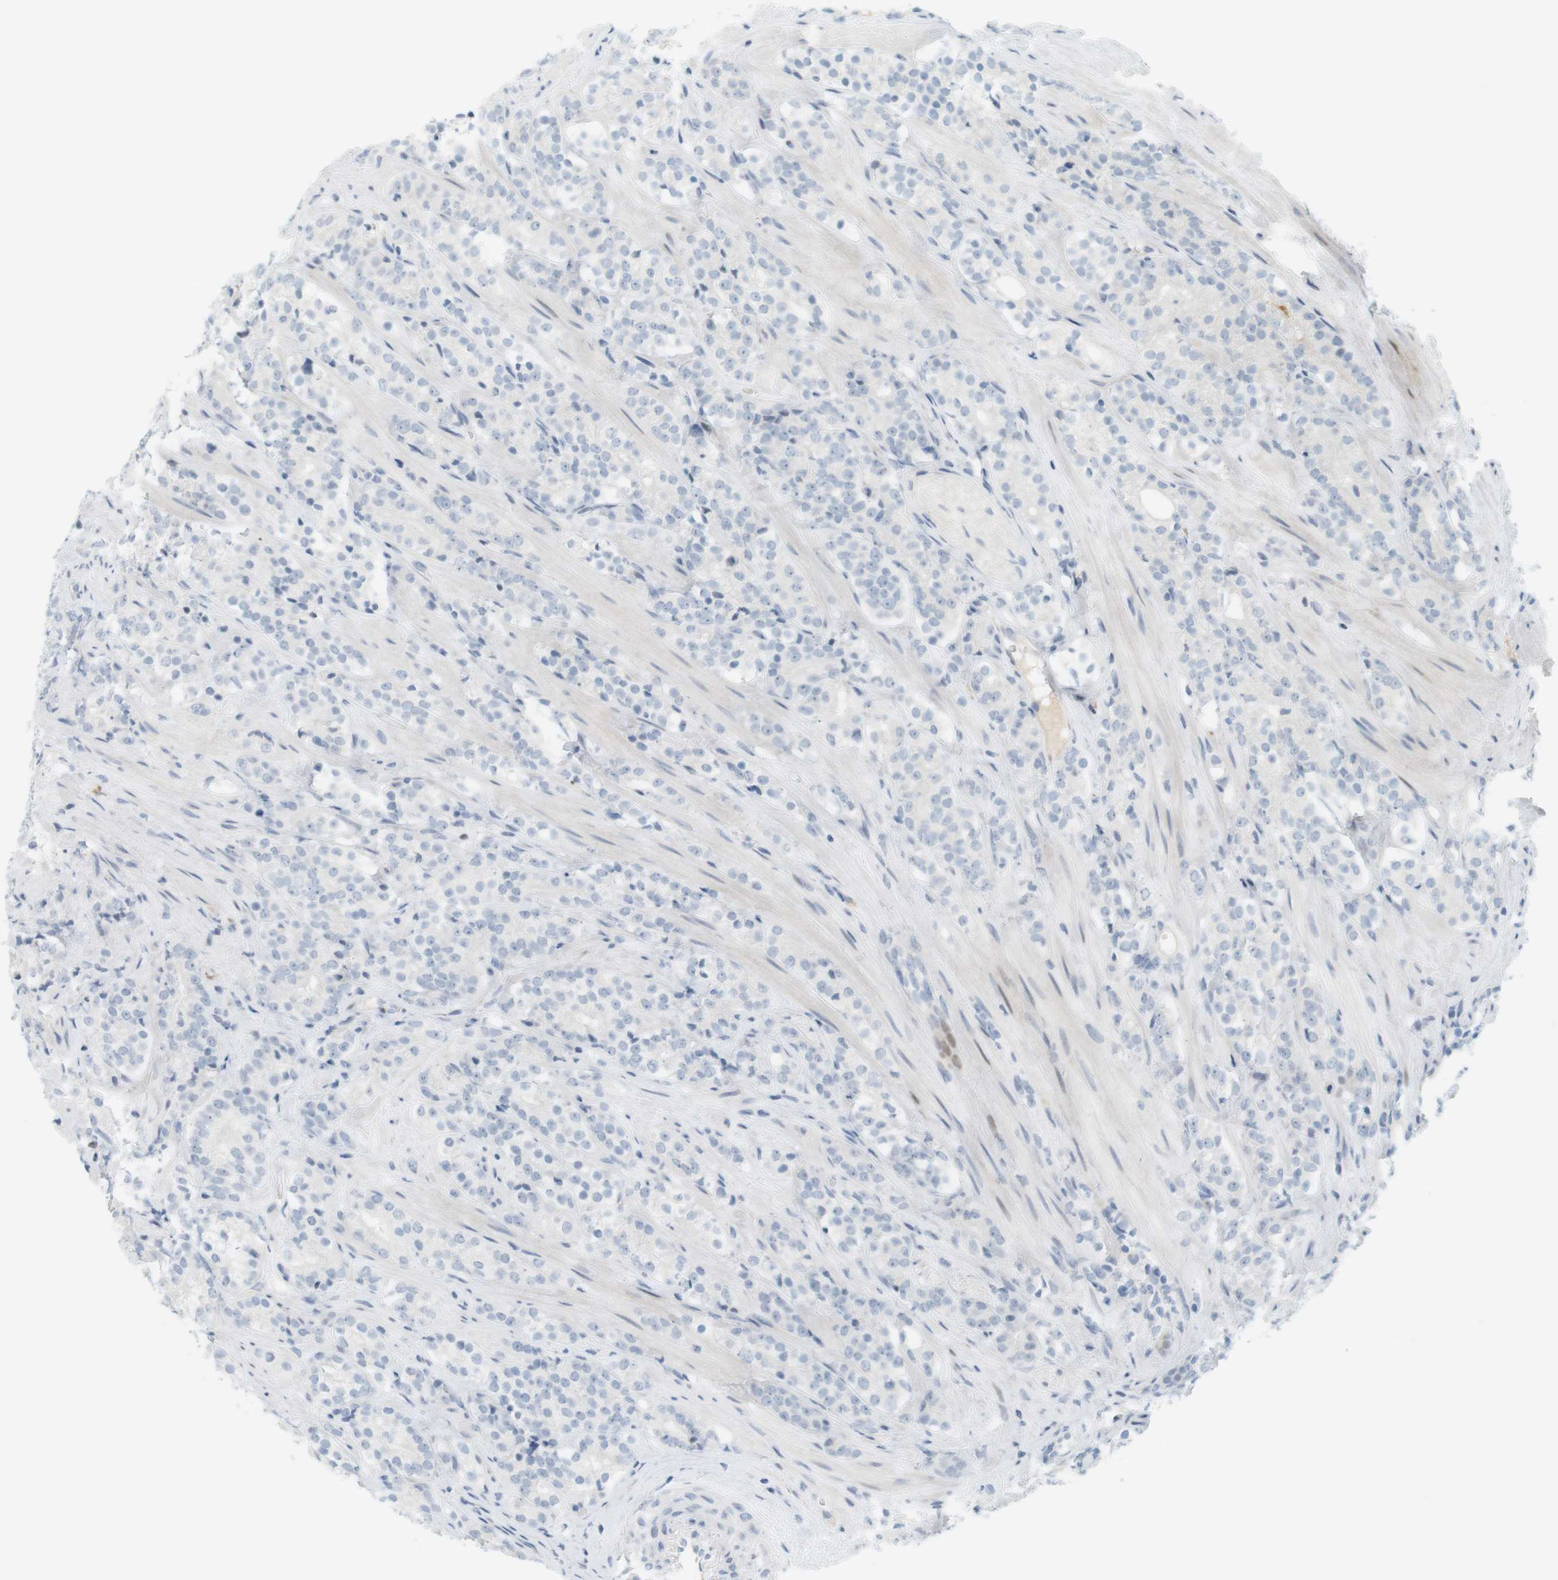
{"staining": {"intensity": "negative", "quantity": "none", "location": "none"}, "tissue": "prostate cancer", "cell_type": "Tumor cells", "image_type": "cancer", "snomed": [{"axis": "morphology", "description": "Adenocarcinoma, High grade"}, {"axis": "topography", "description": "Prostate"}], "caption": "Prostate cancer was stained to show a protein in brown. There is no significant staining in tumor cells.", "gene": "DMC1", "patient": {"sex": "male", "age": 71}}